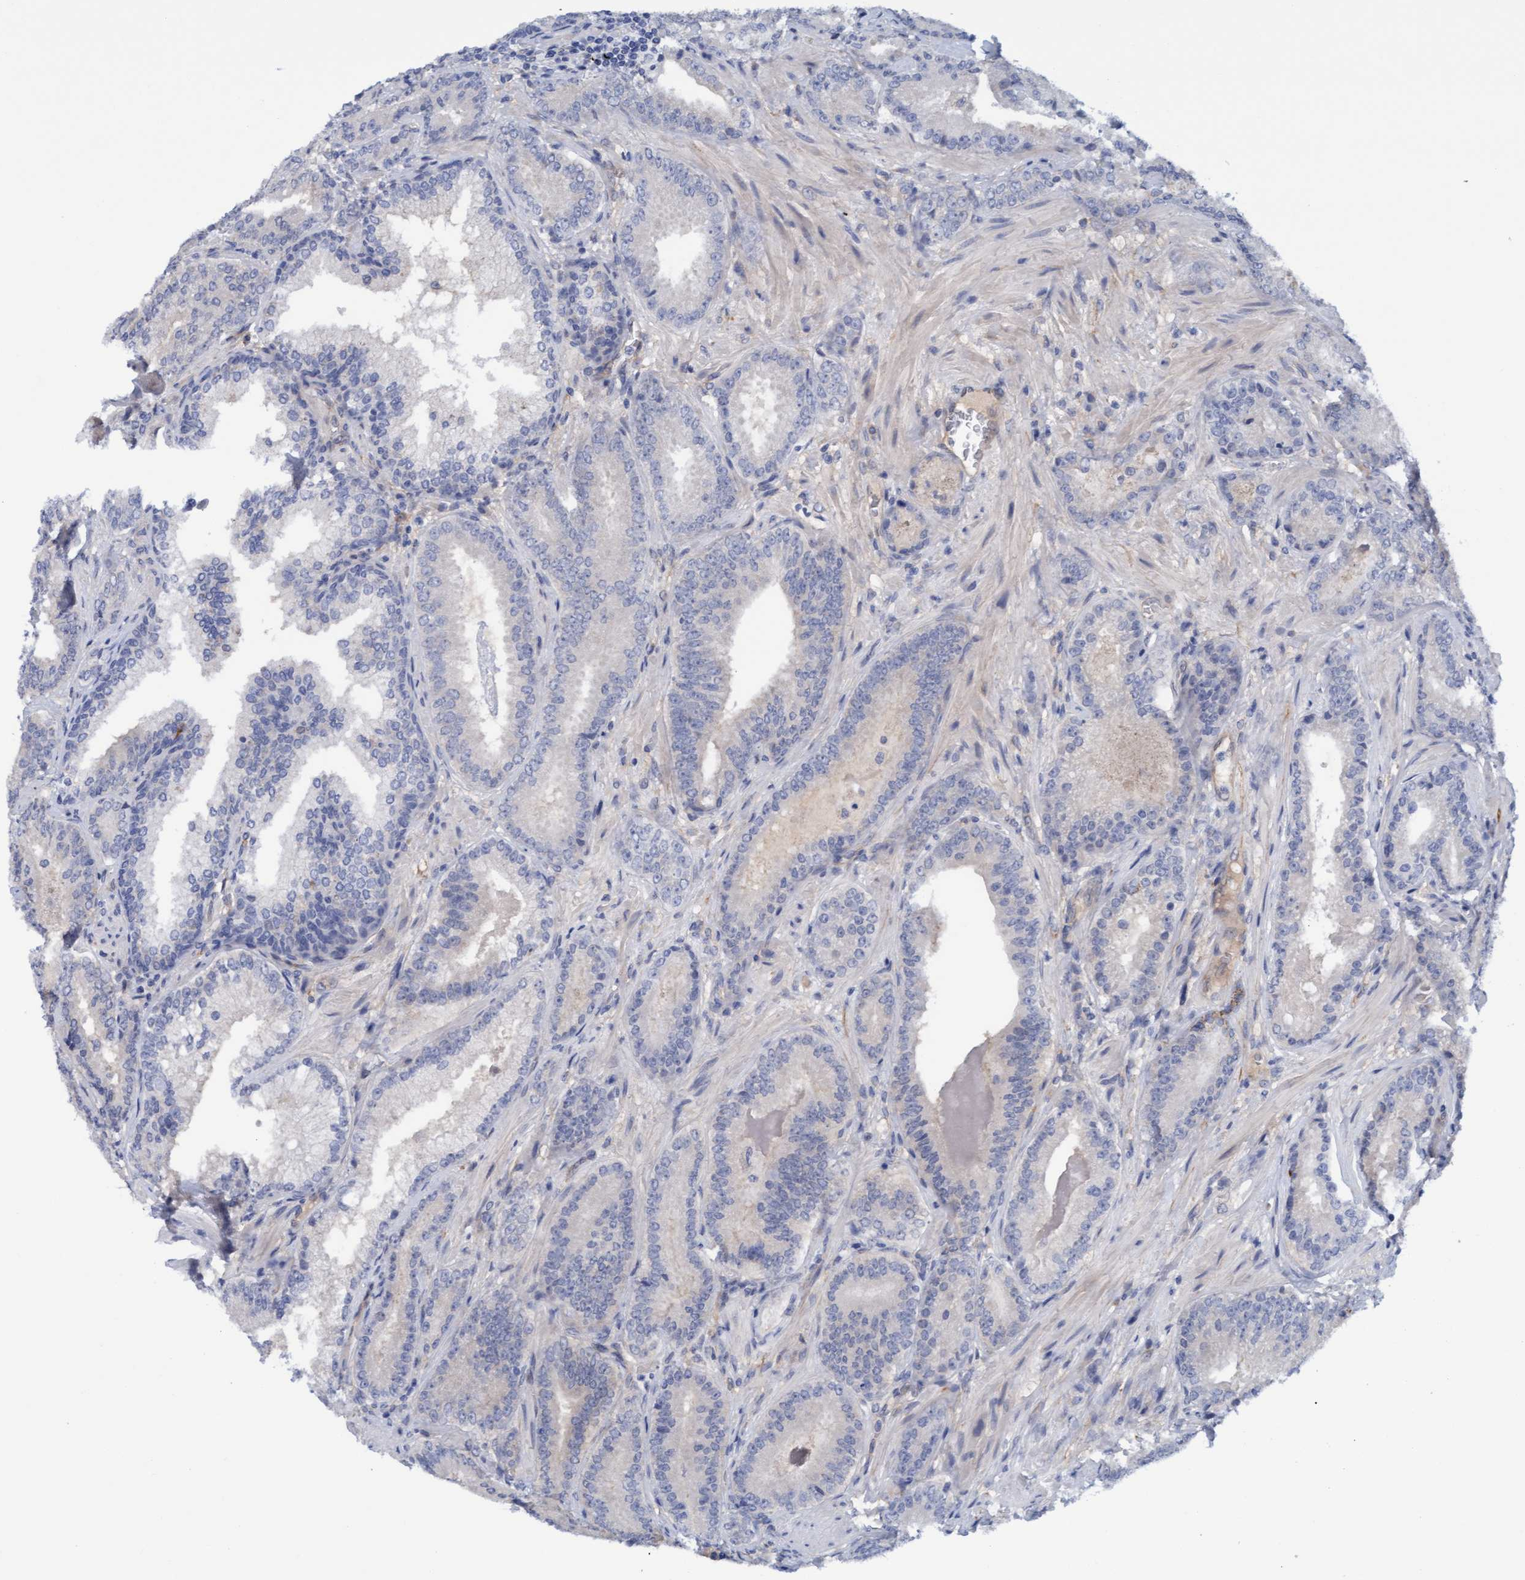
{"staining": {"intensity": "negative", "quantity": "none", "location": "none"}, "tissue": "prostate cancer", "cell_type": "Tumor cells", "image_type": "cancer", "snomed": [{"axis": "morphology", "description": "Adenocarcinoma, Low grade"}, {"axis": "topography", "description": "Prostate"}], "caption": "This image is of prostate cancer (low-grade adenocarcinoma) stained with immunohistochemistry (IHC) to label a protein in brown with the nuclei are counter-stained blue. There is no expression in tumor cells.", "gene": "STXBP1", "patient": {"sex": "male", "age": 51}}